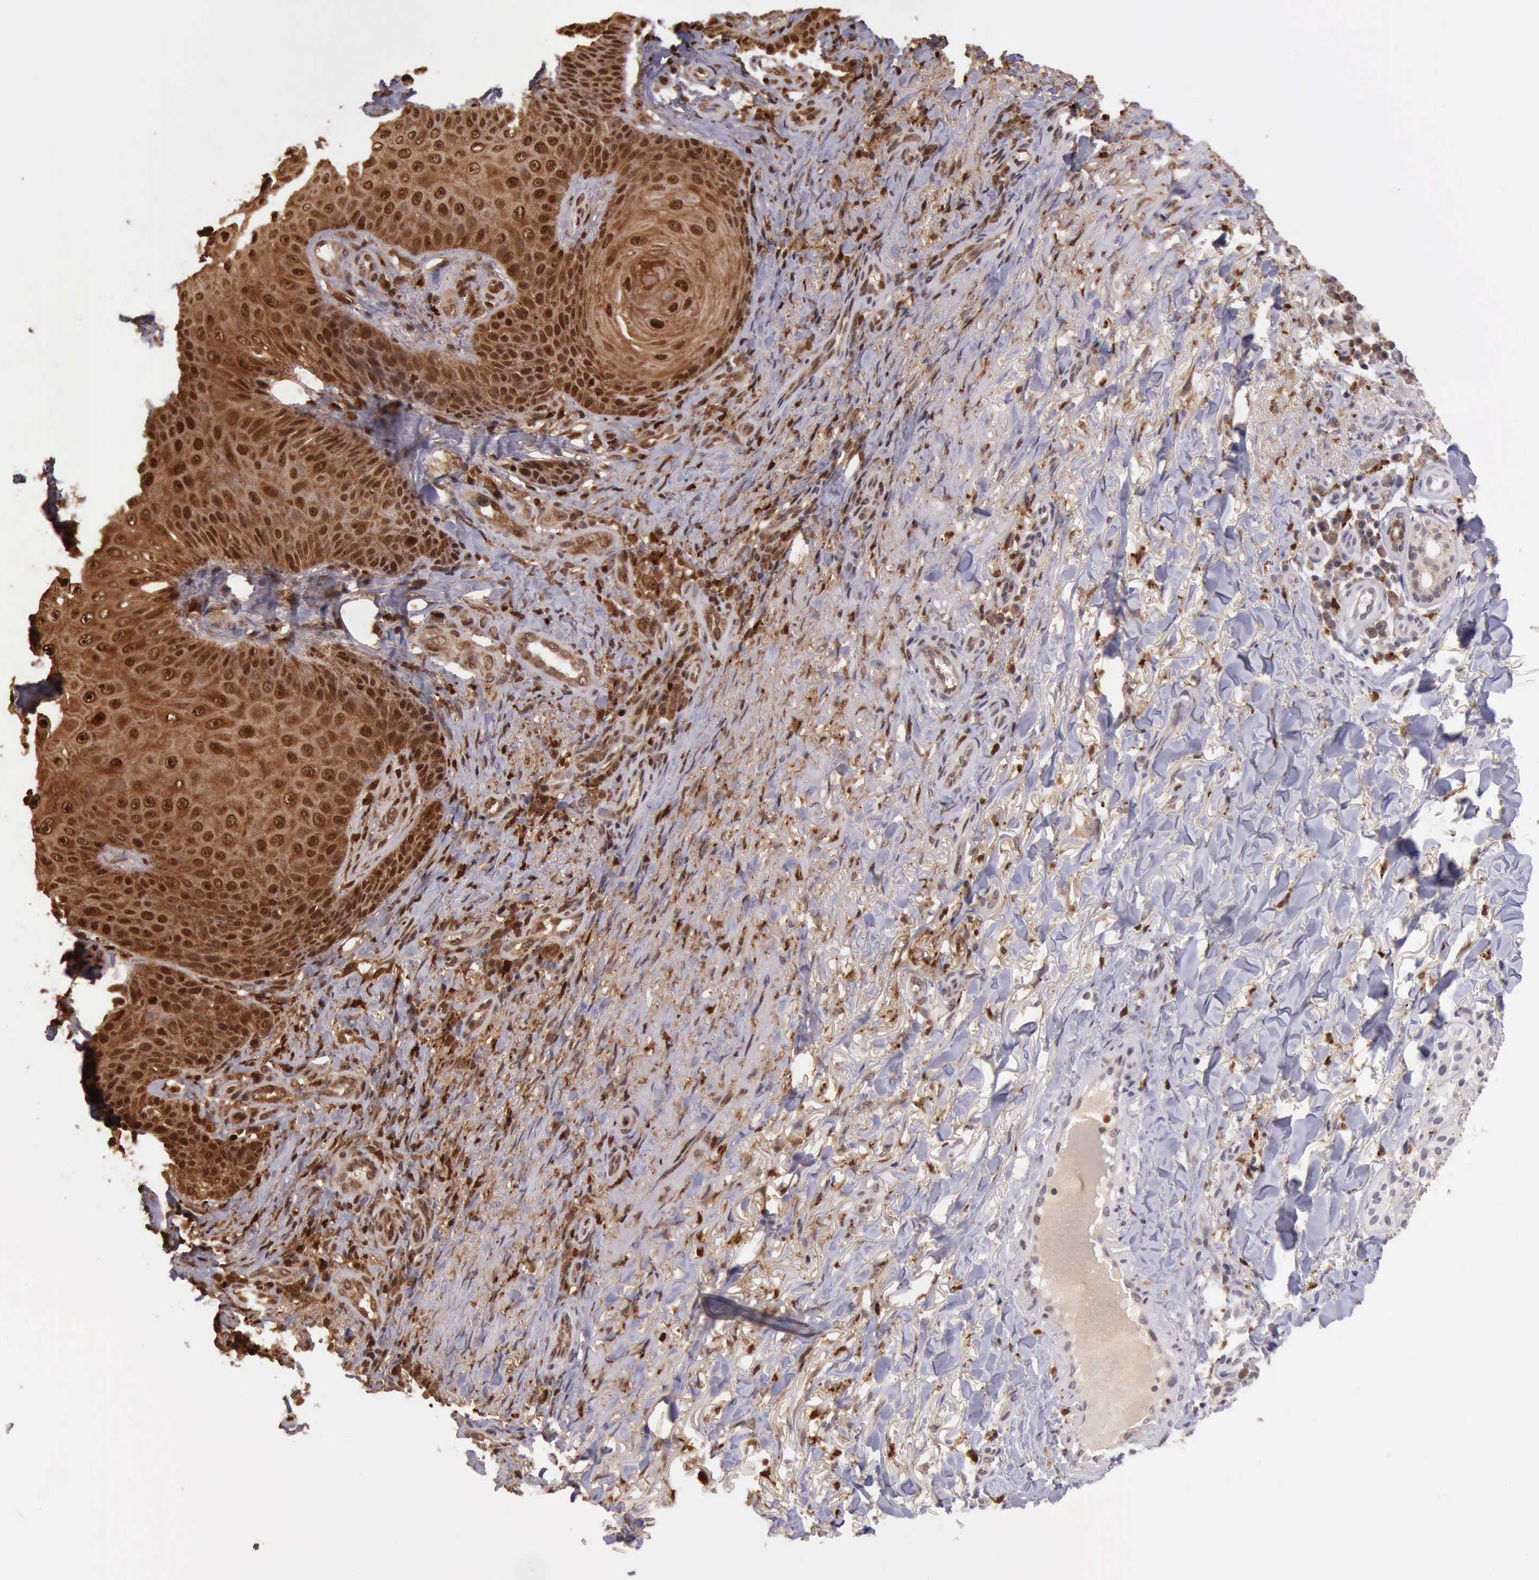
{"staining": {"intensity": "moderate", "quantity": ">75%", "location": "cytoplasmic/membranous,nuclear"}, "tissue": "skin cancer", "cell_type": "Tumor cells", "image_type": "cancer", "snomed": [{"axis": "morphology", "description": "Basal cell carcinoma"}, {"axis": "topography", "description": "Skin"}], "caption": "Protein staining of skin basal cell carcinoma tissue shows moderate cytoplasmic/membranous and nuclear expression in approximately >75% of tumor cells.", "gene": "CSTA", "patient": {"sex": "male", "age": 81}}